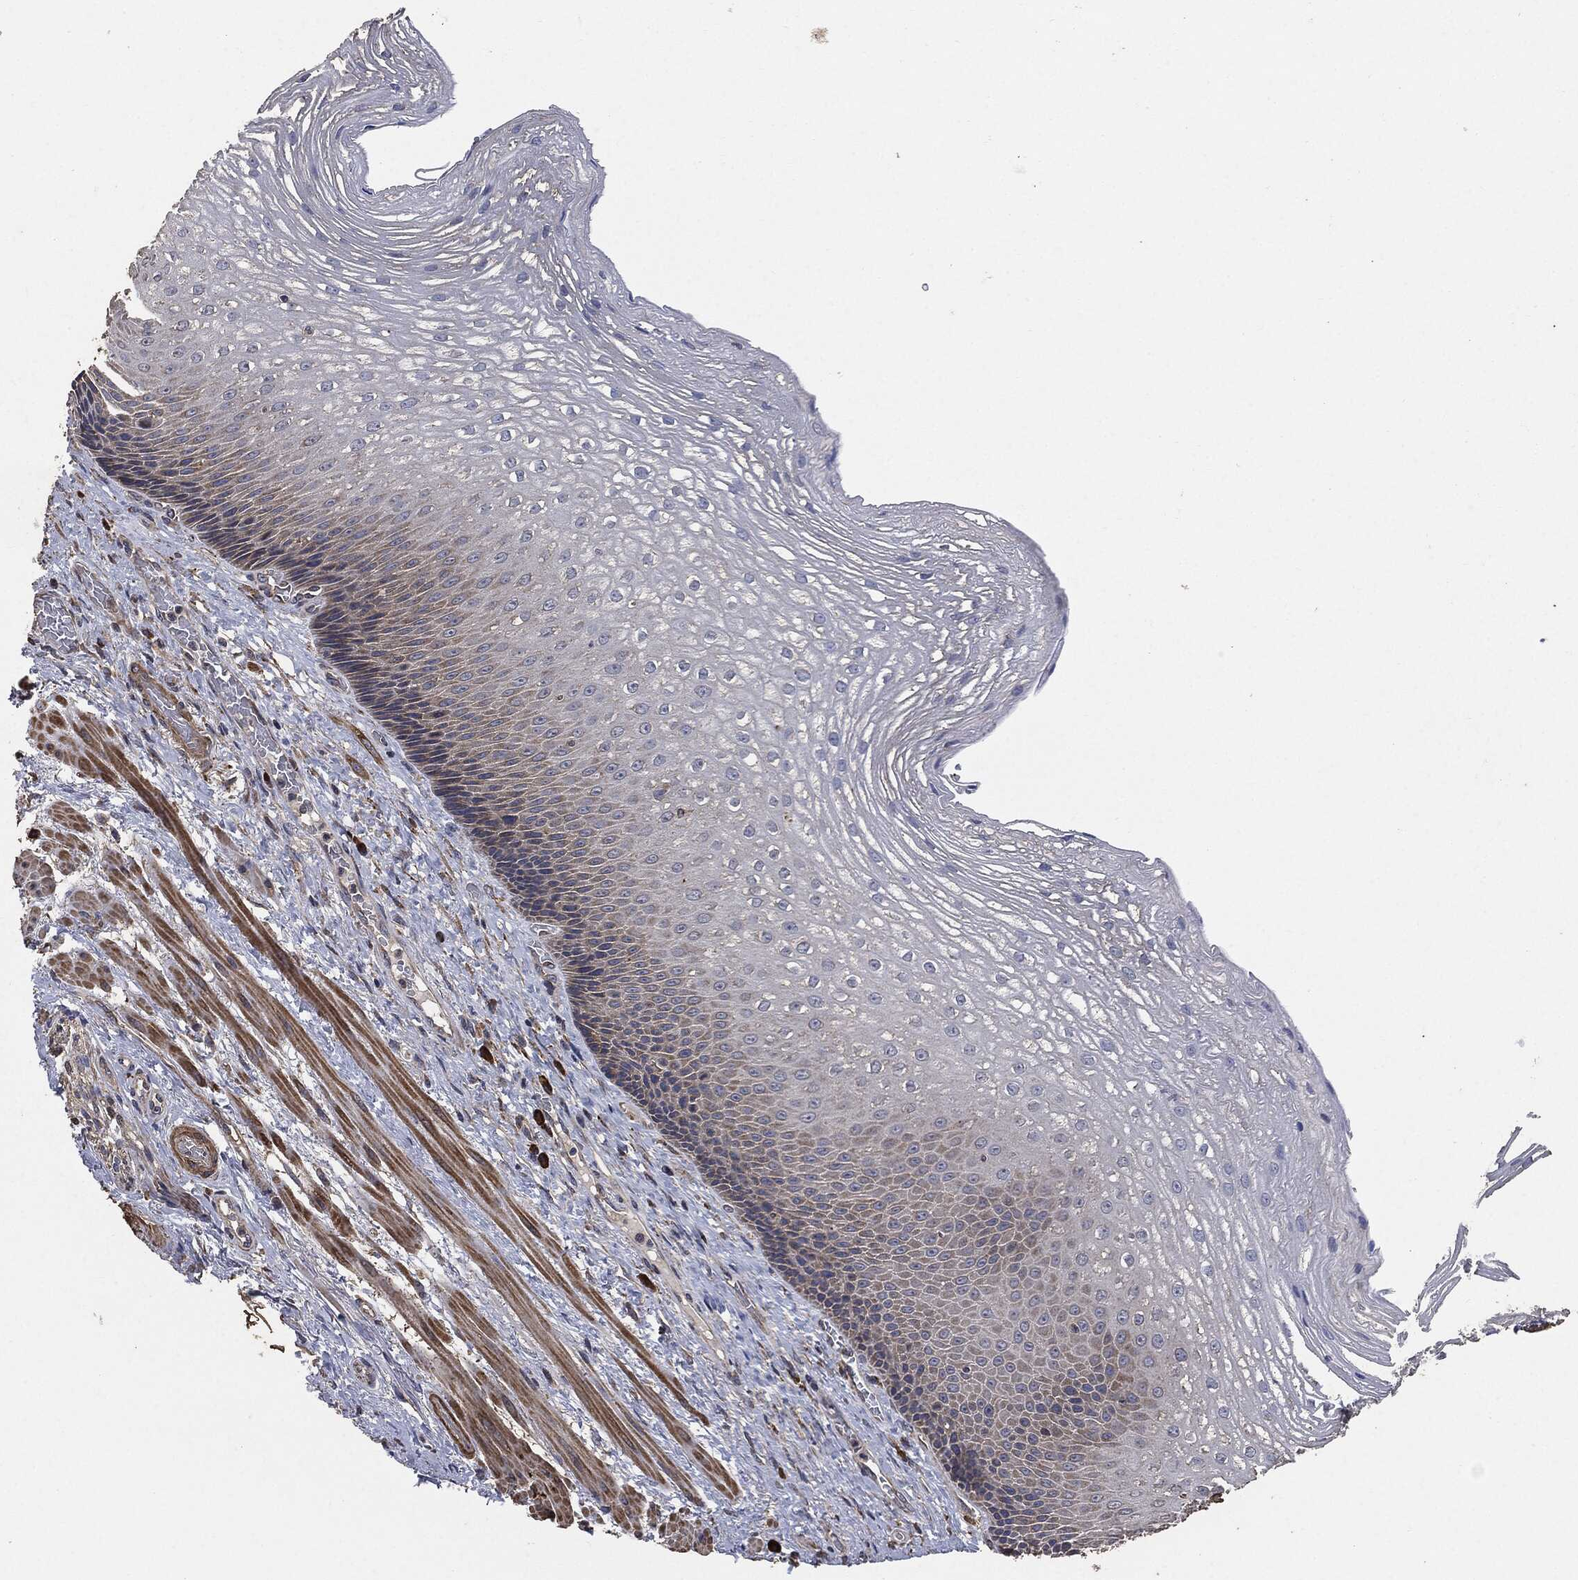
{"staining": {"intensity": "moderate", "quantity": "<25%", "location": "cytoplasmic/membranous"}, "tissue": "esophagus", "cell_type": "Squamous epithelial cells", "image_type": "normal", "snomed": [{"axis": "morphology", "description": "Normal tissue, NOS"}, {"axis": "topography", "description": "Esophagus"}], "caption": "Protein expression analysis of benign esophagus demonstrates moderate cytoplasmic/membranous staining in approximately <25% of squamous epithelial cells. The staining is performed using DAB brown chromogen to label protein expression. The nuclei are counter-stained blue using hematoxylin.", "gene": "STK3", "patient": {"sex": "male", "age": 63}}